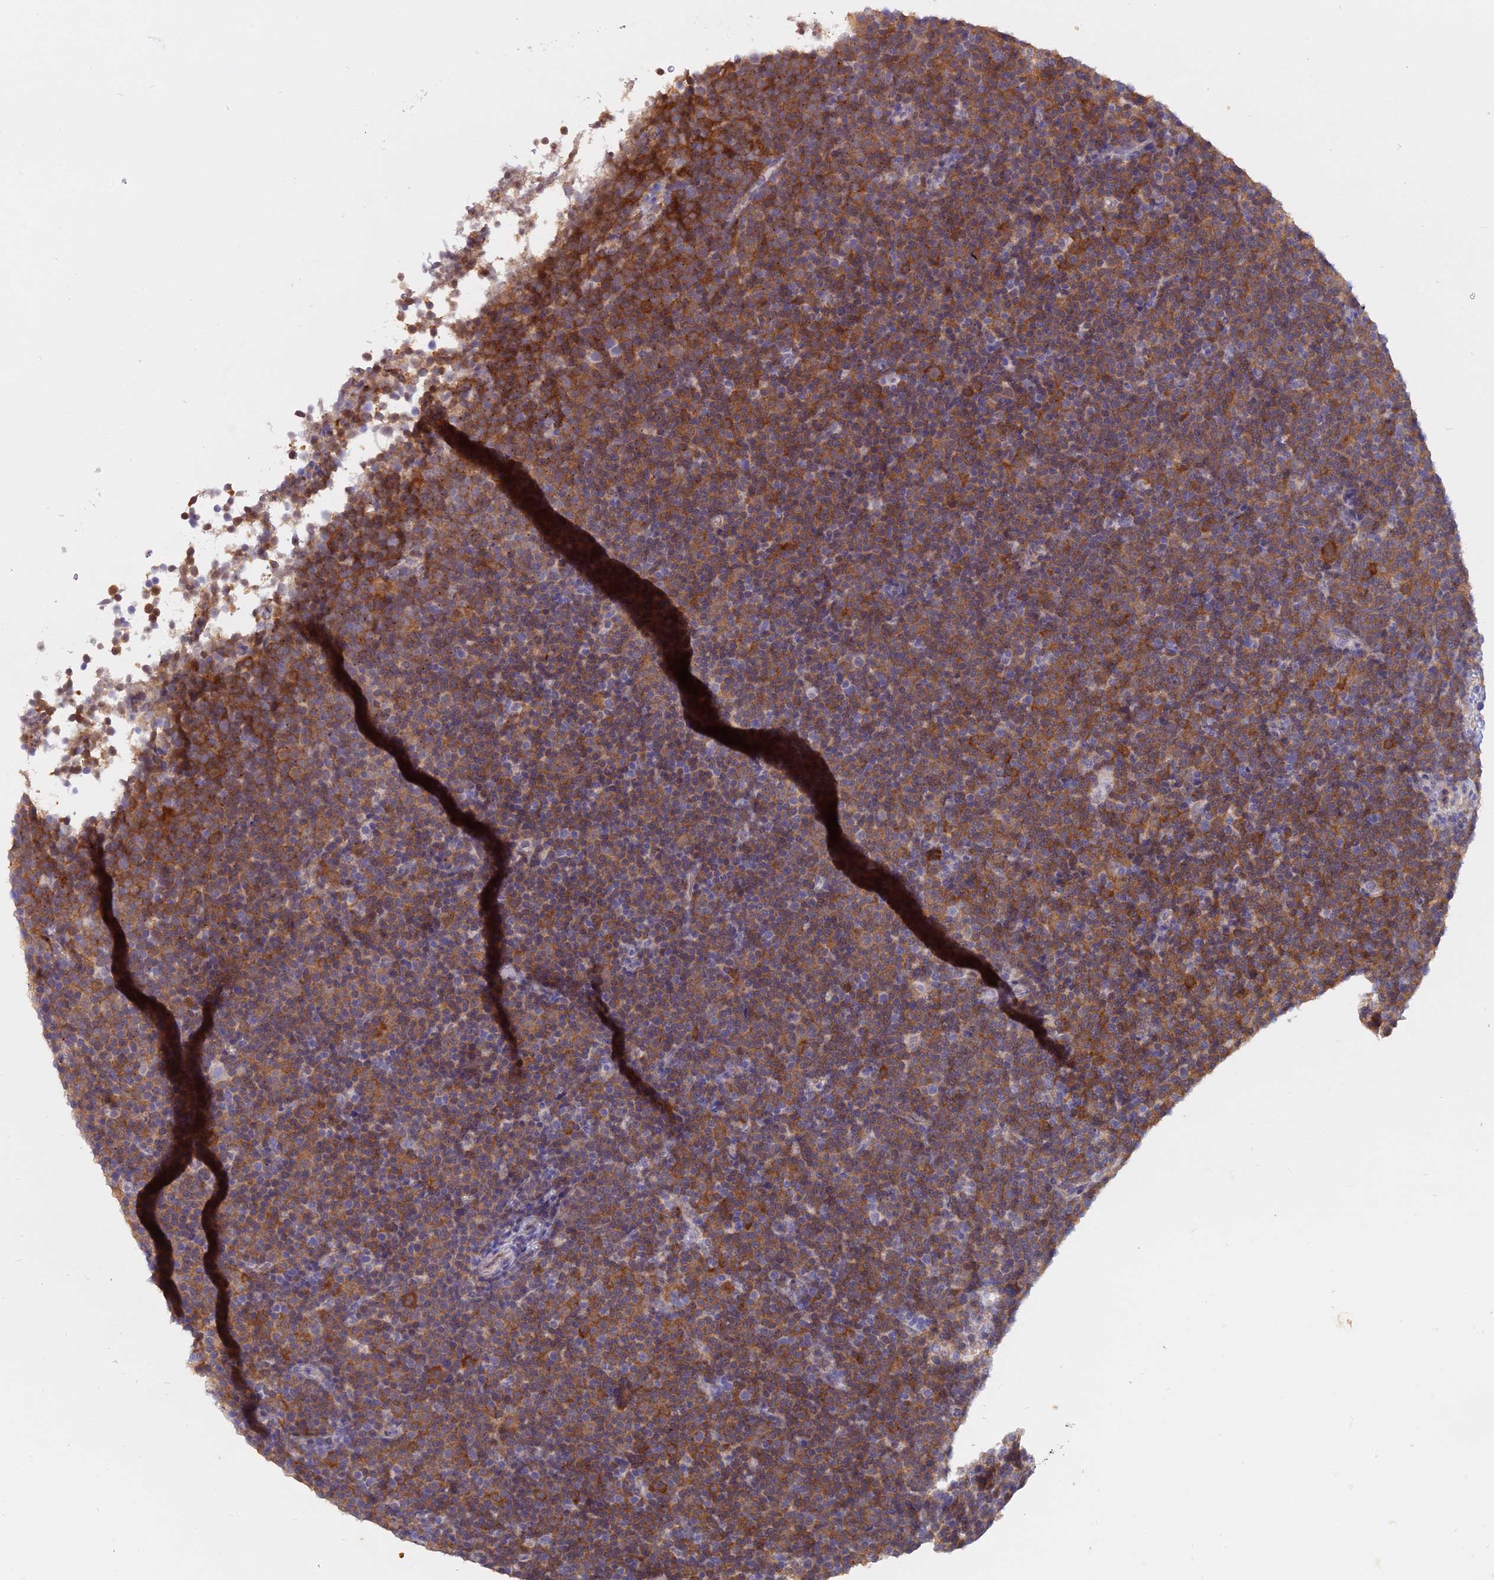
{"staining": {"intensity": "moderate", "quantity": ">75%", "location": "cytoplasmic/membranous"}, "tissue": "lymphoma", "cell_type": "Tumor cells", "image_type": "cancer", "snomed": [{"axis": "morphology", "description": "Malignant lymphoma, non-Hodgkin's type, Low grade"}, {"axis": "topography", "description": "Lymph node"}], "caption": "Approximately >75% of tumor cells in human lymphoma exhibit moderate cytoplasmic/membranous protein expression as visualized by brown immunohistochemical staining.", "gene": "BLNK", "patient": {"sex": "female", "age": 67}}